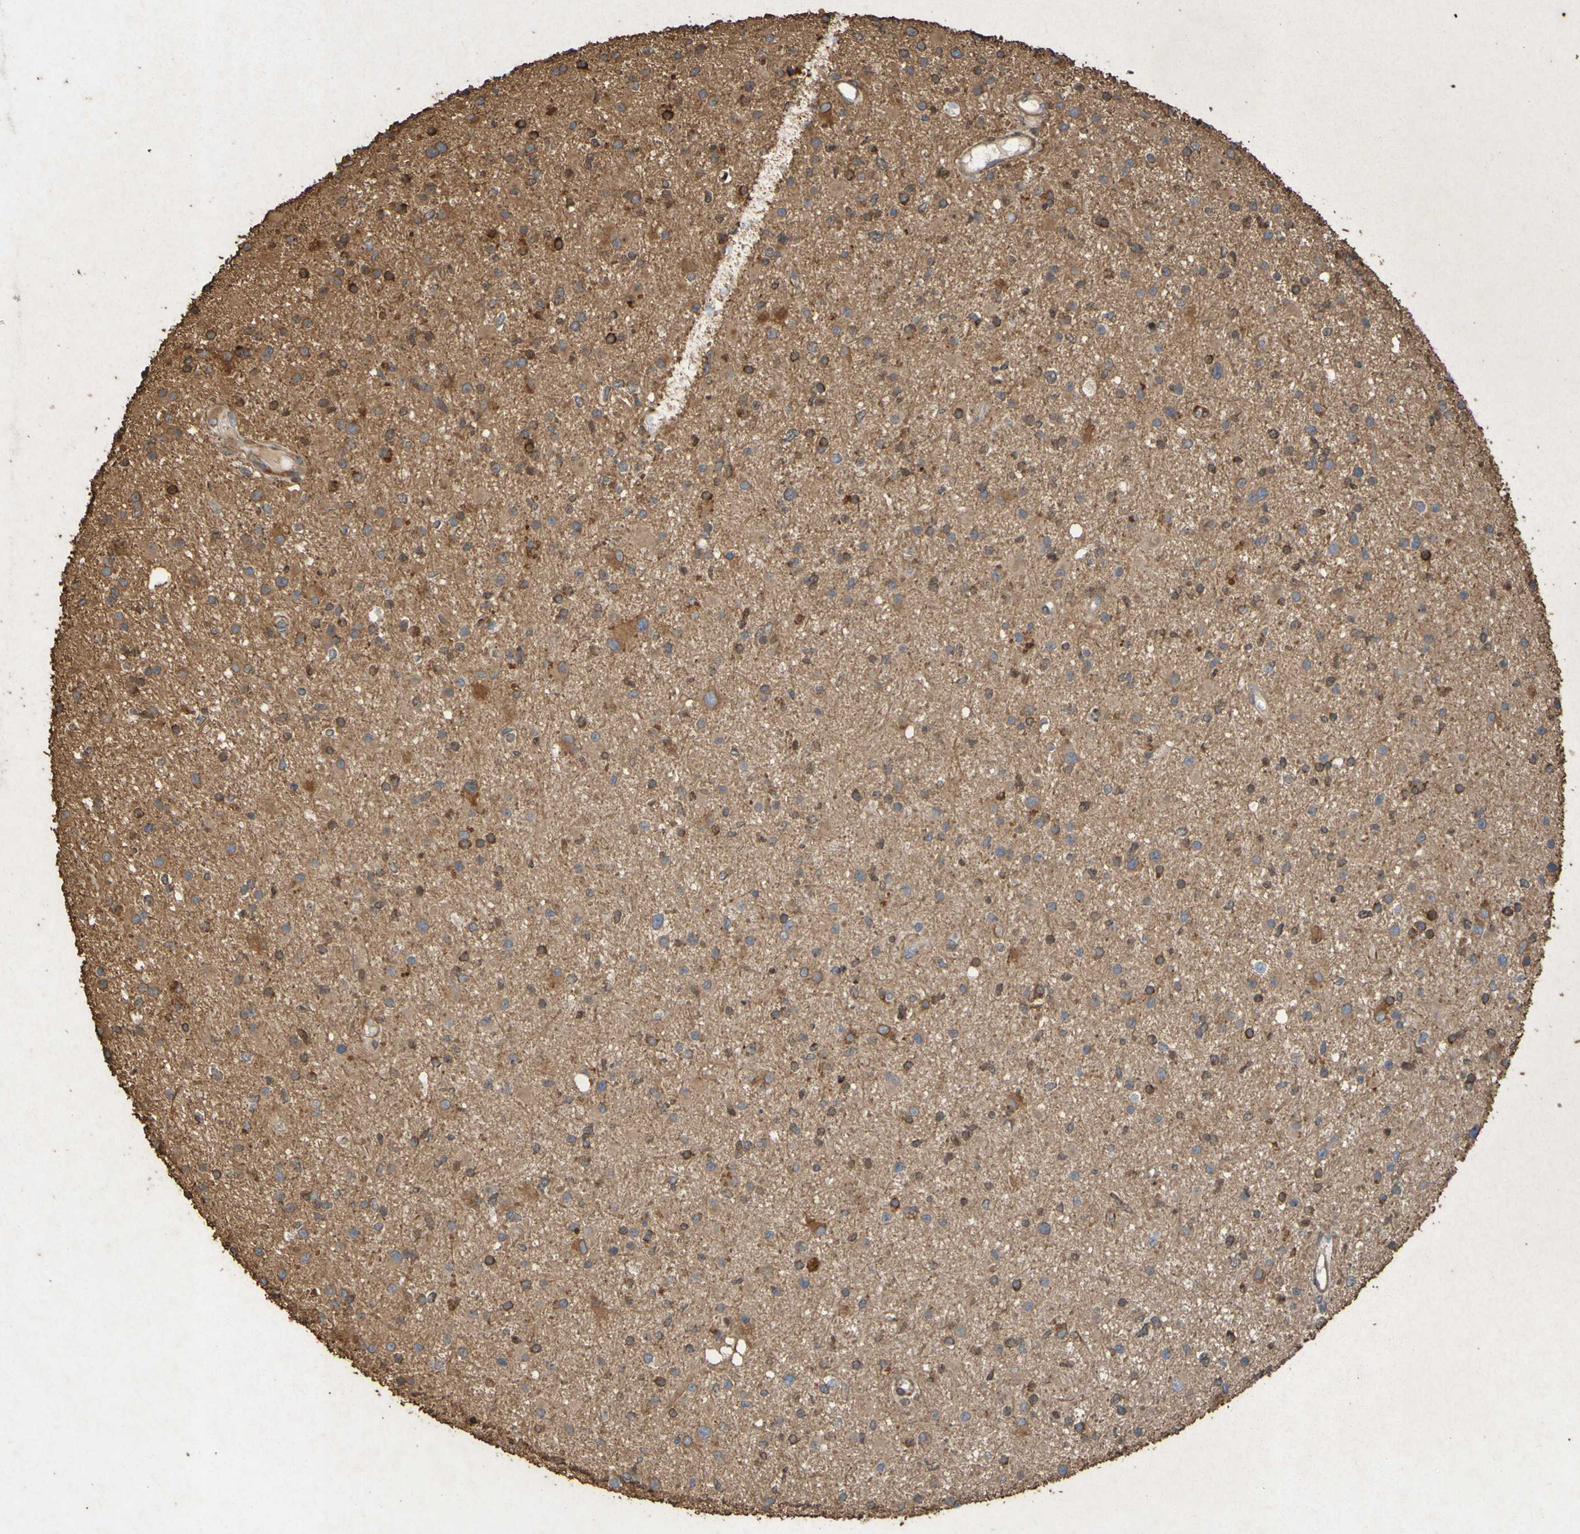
{"staining": {"intensity": "moderate", "quantity": "<25%", "location": "cytoplasmic/membranous"}, "tissue": "glioma", "cell_type": "Tumor cells", "image_type": "cancer", "snomed": [{"axis": "morphology", "description": "Glioma, malignant, High grade"}, {"axis": "topography", "description": "Brain"}], "caption": "Glioma stained with a brown dye displays moderate cytoplasmic/membranous positive staining in approximately <25% of tumor cells.", "gene": "GUCY1A1", "patient": {"sex": "male", "age": 33}}